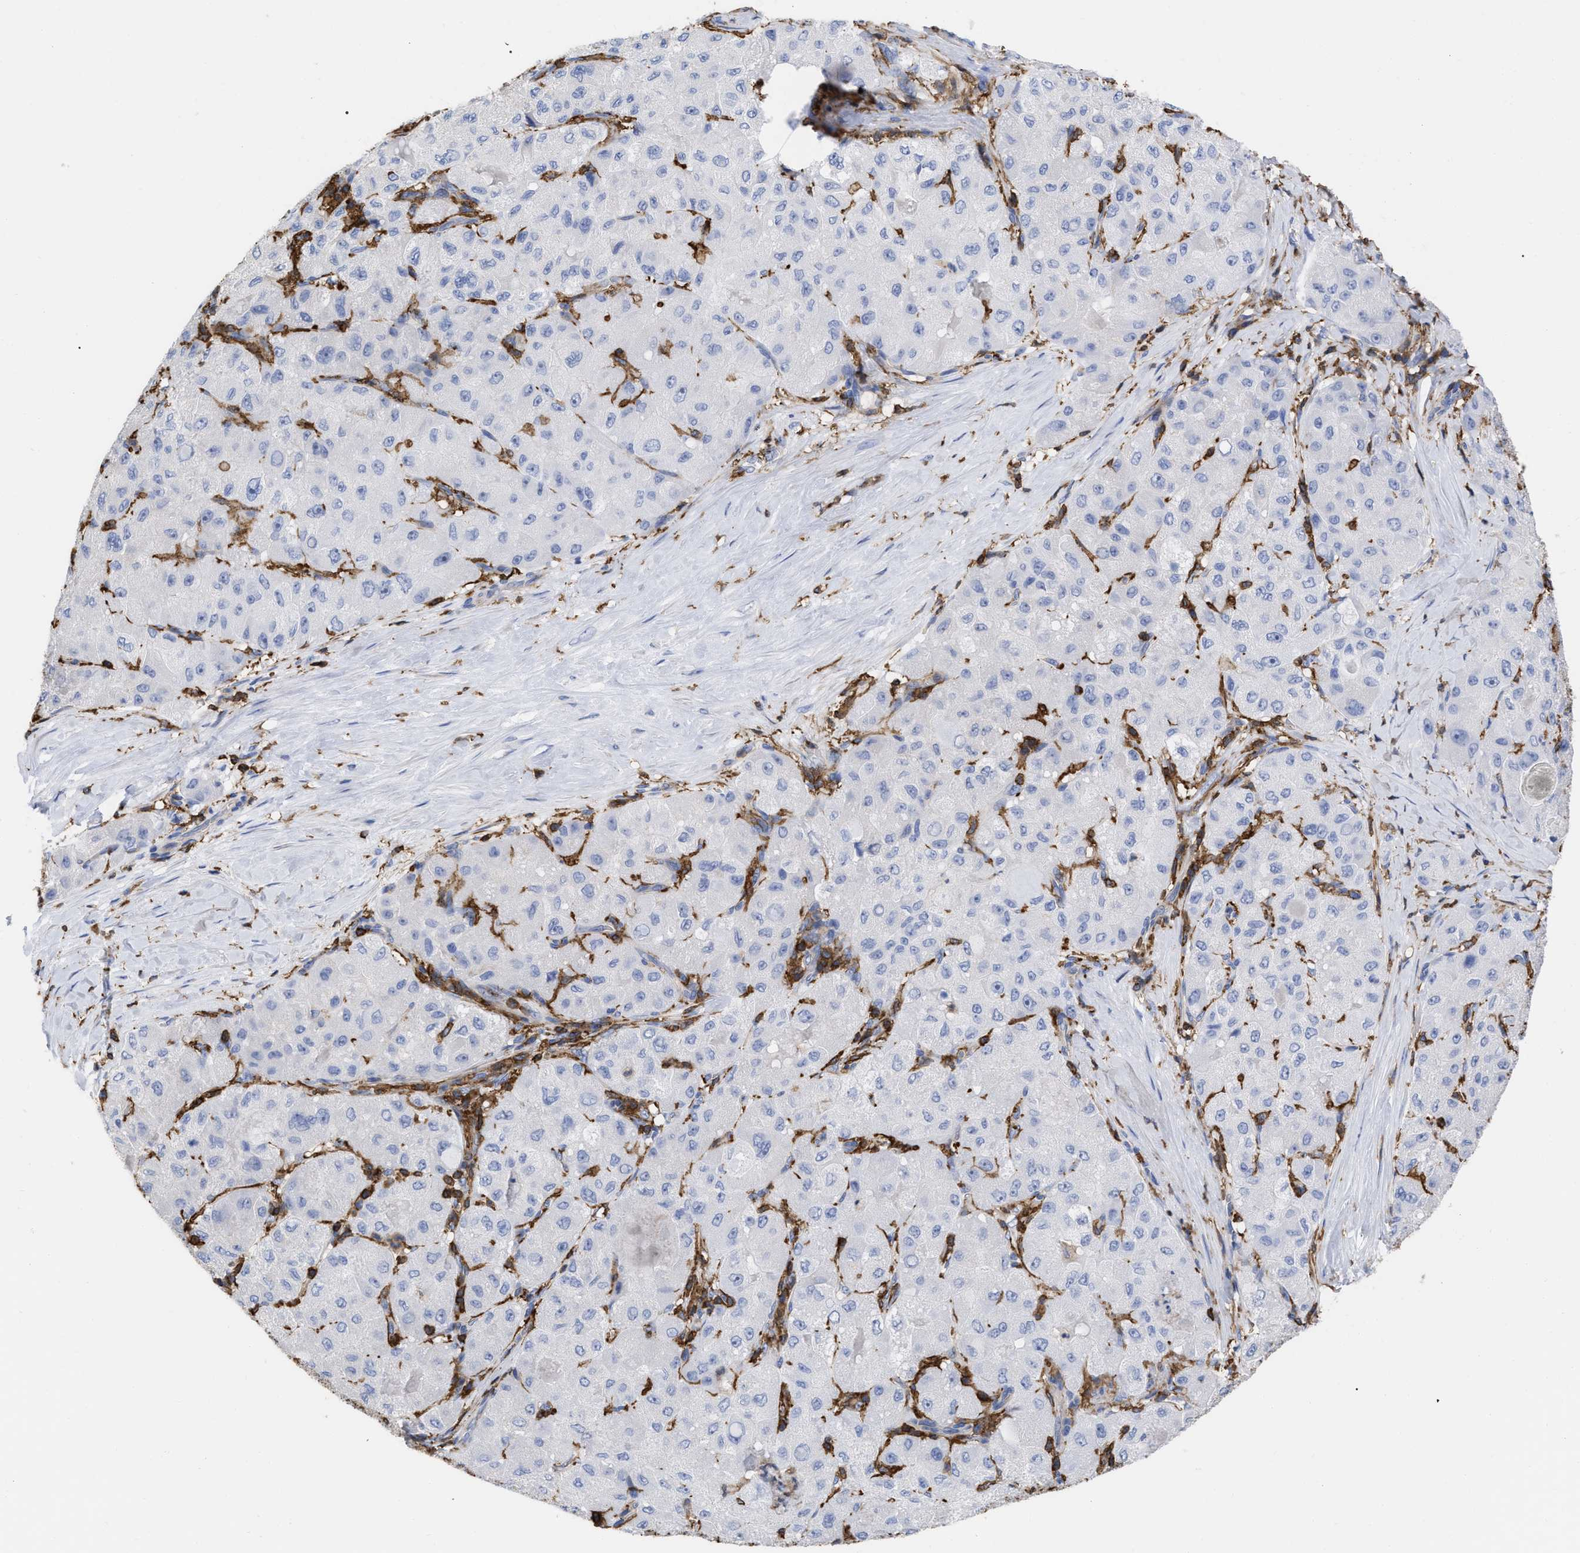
{"staining": {"intensity": "negative", "quantity": "none", "location": "none"}, "tissue": "liver cancer", "cell_type": "Tumor cells", "image_type": "cancer", "snomed": [{"axis": "morphology", "description": "Carcinoma, Hepatocellular, NOS"}, {"axis": "topography", "description": "Liver"}], "caption": "IHC image of liver cancer stained for a protein (brown), which displays no staining in tumor cells.", "gene": "HCLS1", "patient": {"sex": "male", "age": 80}}